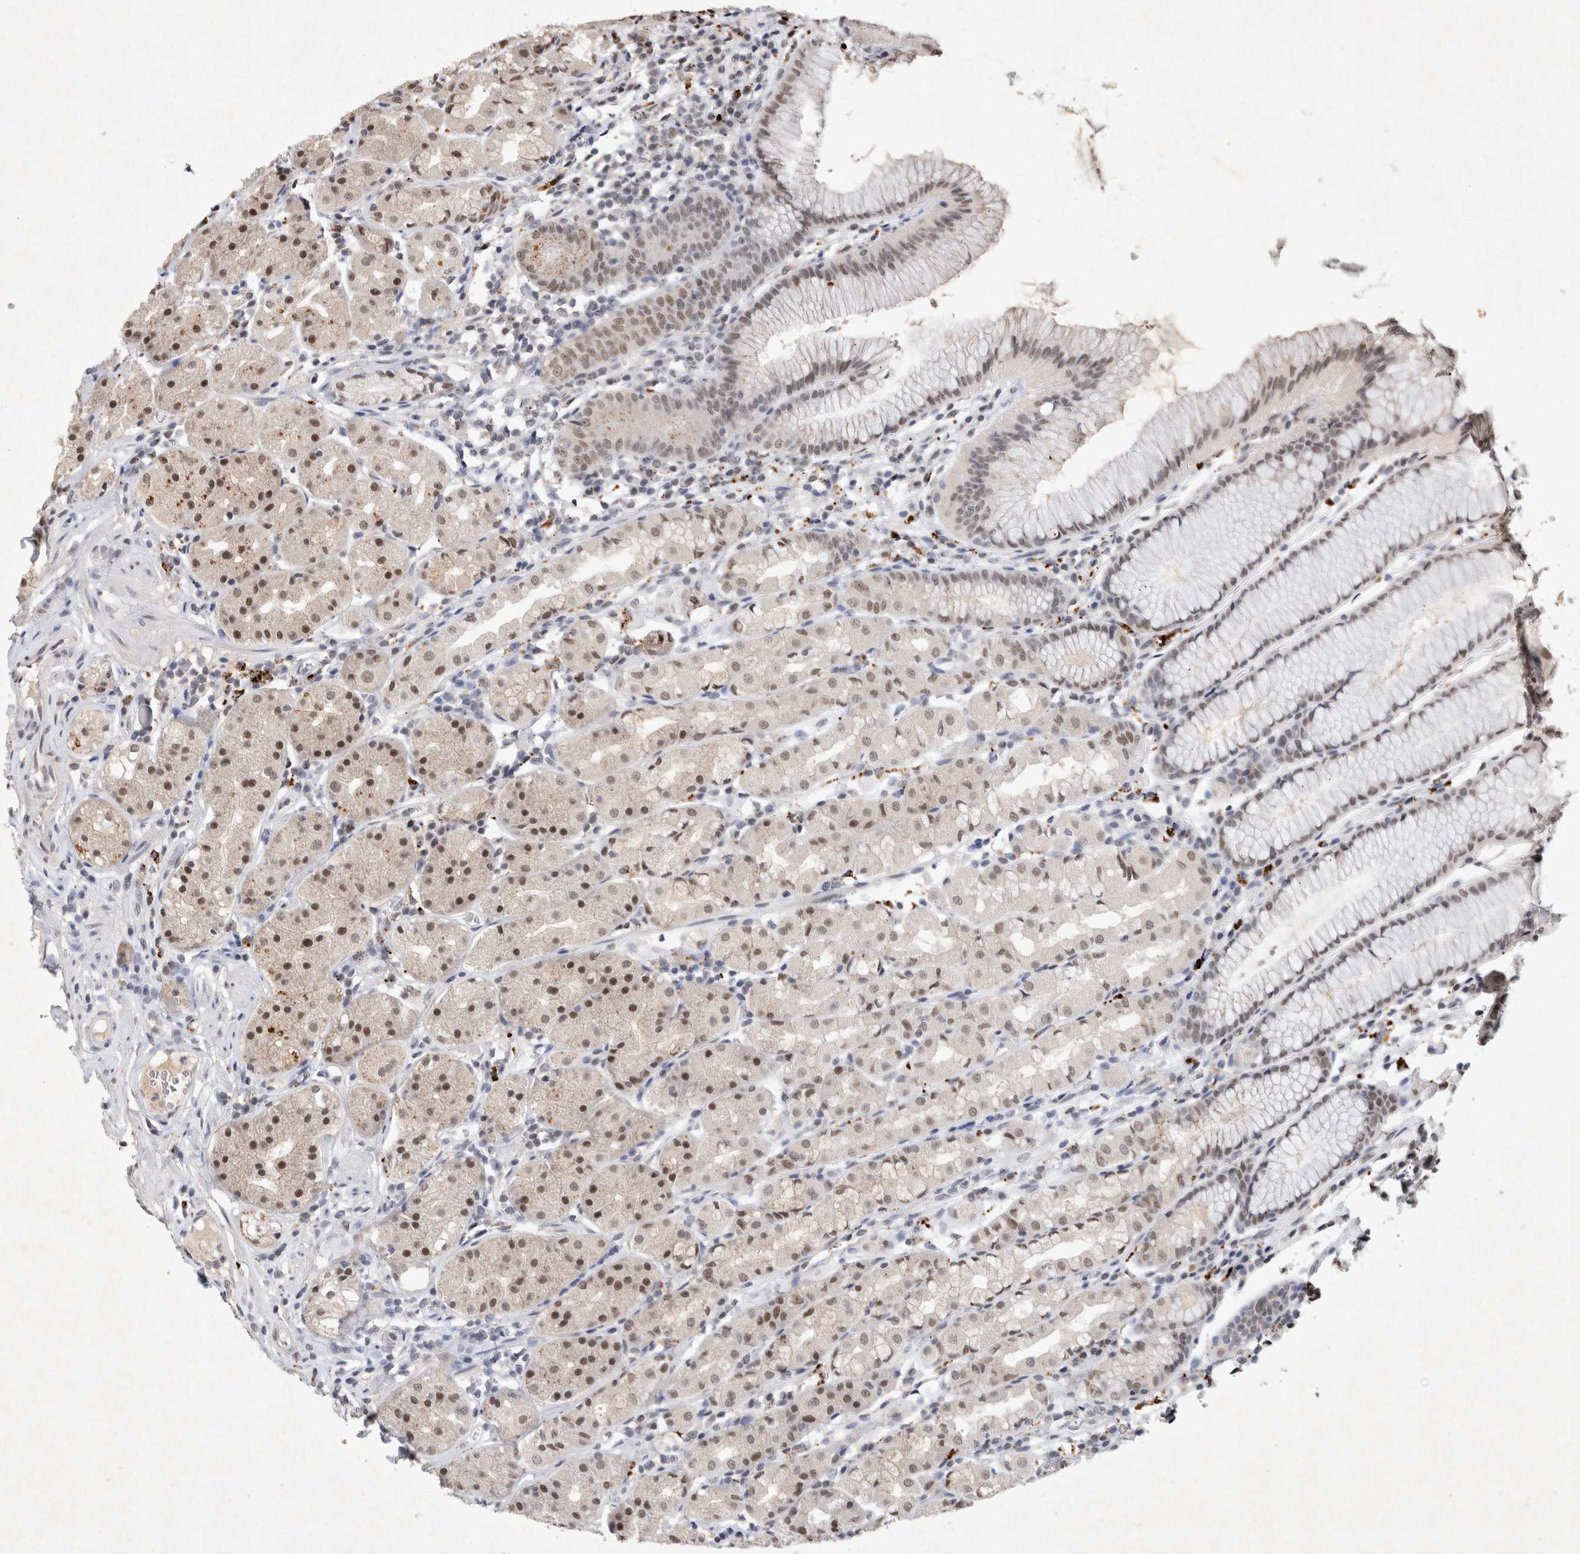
{"staining": {"intensity": "moderate", "quantity": "25%-75%", "location": "cytoplasmic/membranous,nuclear"}, "tissue": "stomach", "cell_type": "Glandular cells", "image_type": "normal", "snomed": [{"axis": "morphology", "description": "Normal tissue, NOS"}, {"axis": "topography", "description": "Stomach, lower"}], "caption": "Human stomach stained with a brown dye demonstrates moderate cytoplasmic/membranous,nuclear positive expression in approximately 25%-75% of glandular cells.", "gene": "XRCC5", "patient": {"sex": "female", "age": 56}}